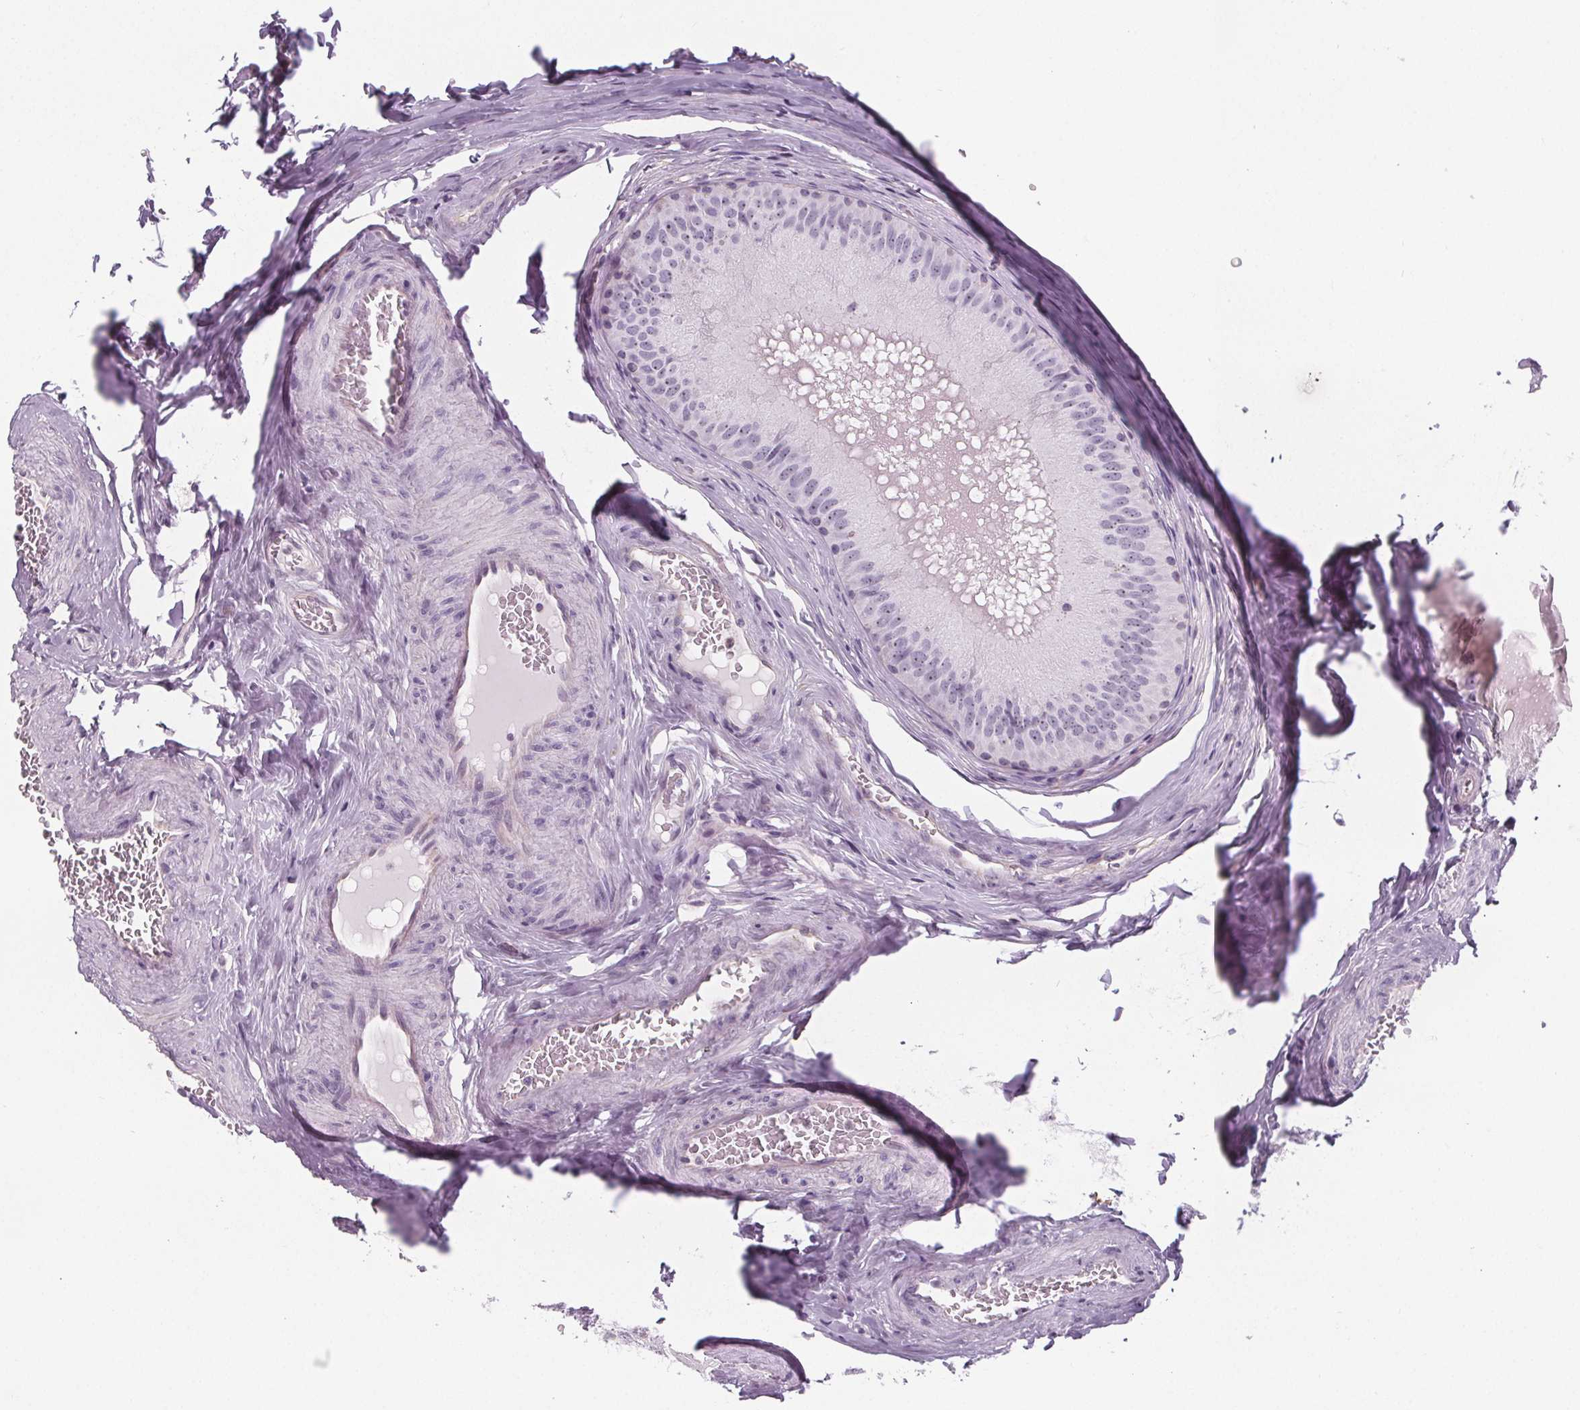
{"staining": {"intensity": "moderate", "quantity": "25%-75%", "location": "nuclear"}, "tissue": "epididymis", "cell_type": "Glandular cells", "image_type": "normal", "snomed": [{"axis": "morphology", "description": "Normal tissue, NOS"}, {"axis": "topography", "description": "Epididymis, spermatic cord, NOS"}], "caption": "Protein positivity by IHC displays moderate nuclear positivity in about 25%-75% of glandular cells in benign epididymis. (Brightfield microscopy of DAB IHC at high magnification).", "gene": "NOLC1", "patient": {"sex": "male", "age": 39}}